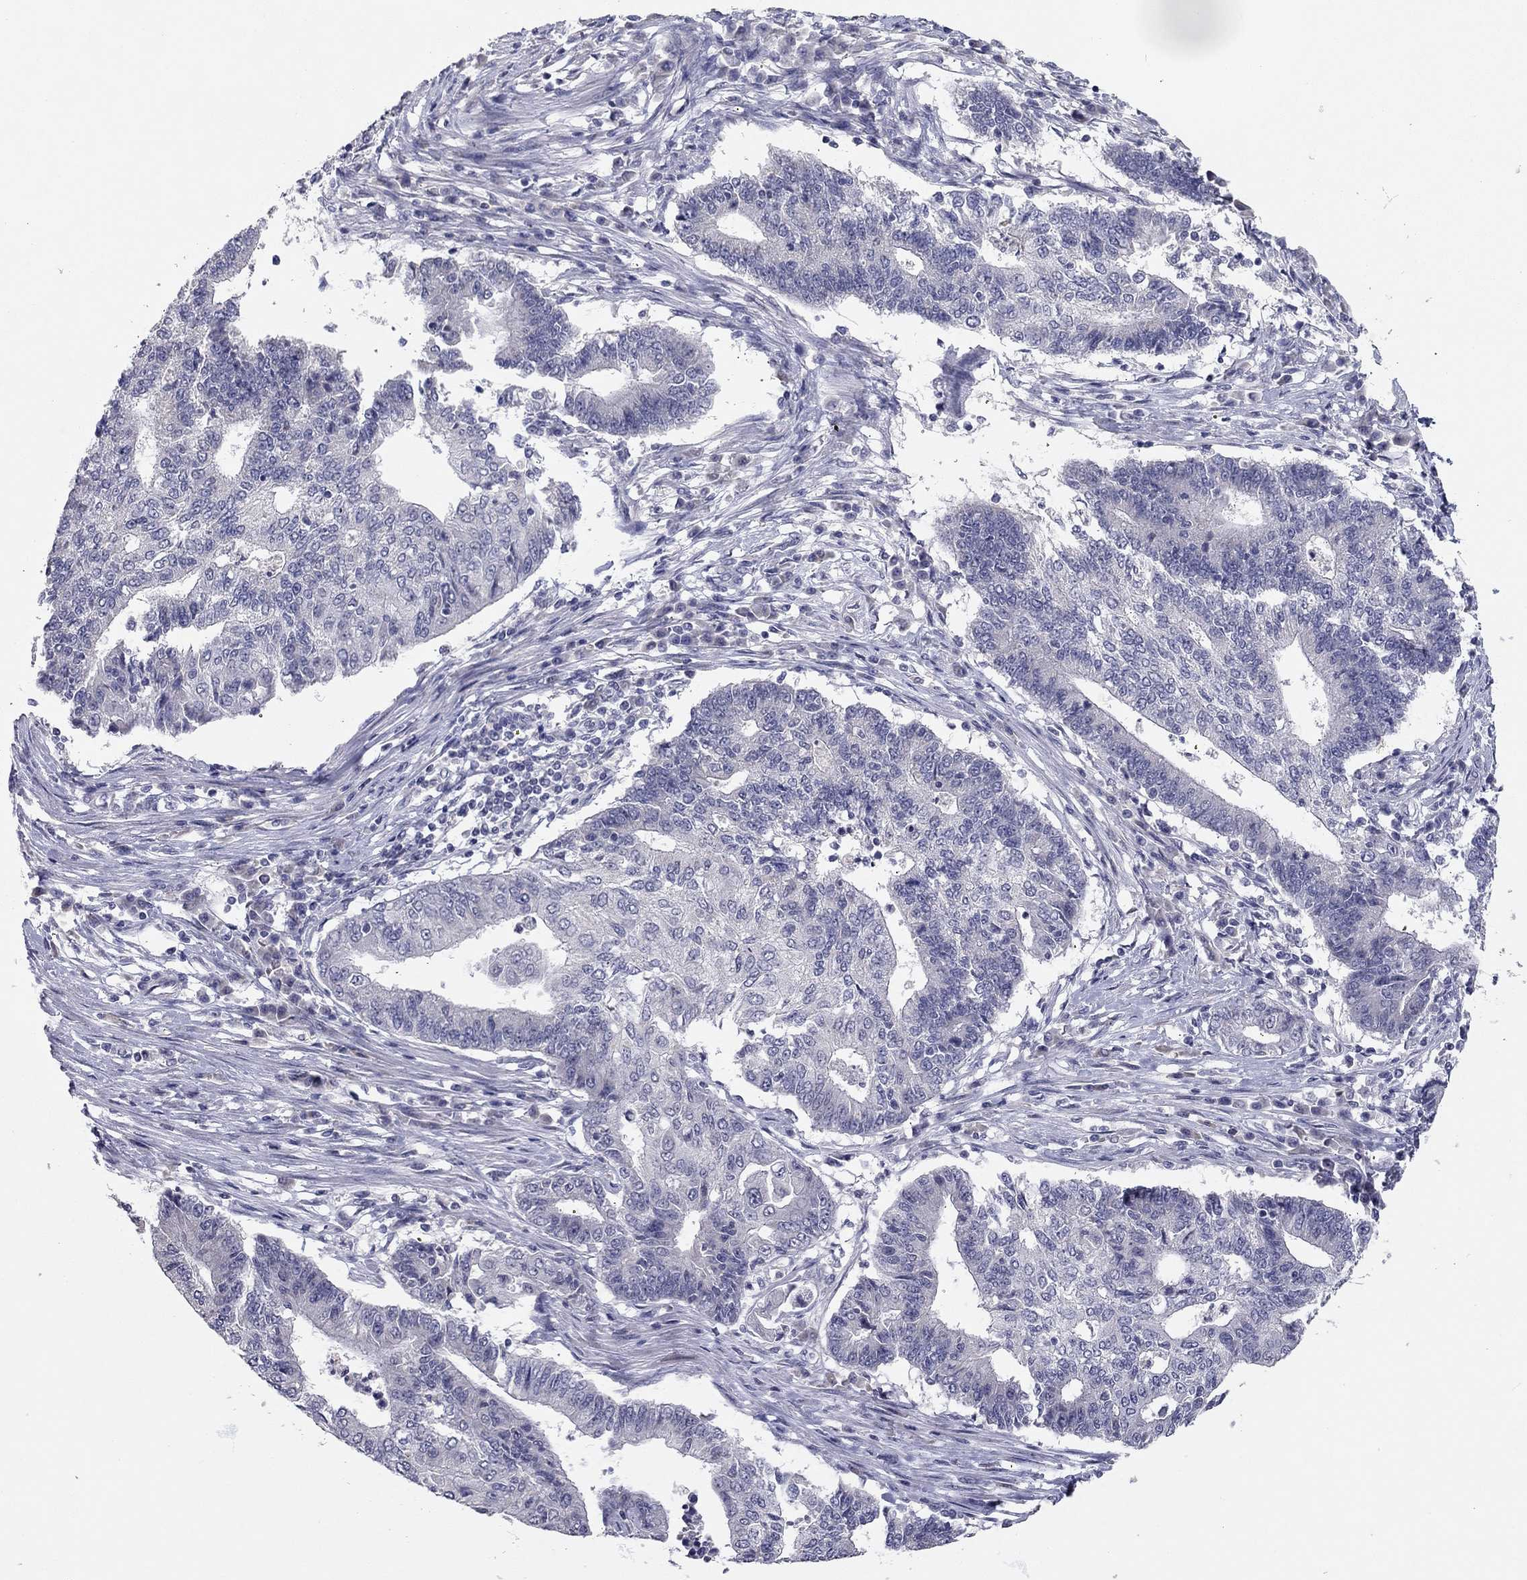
{"staining": {"intensity": "negative", "quantity": "none", "location": "none"}, "tissue": "endometrial cancer", "cell_type": "Tumor cells", "image_type": "cancer", "snomed": [{"axis": "morphology", "description": "Adenocarcinoma, NOS"}, {"axis": "topography", "description": "Uterus"}, {"axis": "topography", "description": "Endometrium"}], "caption": "High magnification brightfield microscopy of endometrial adenocarcinoma stained with DAB (3,3'-diaminobenzidine) (brown) and counterstained with hematoxylin (blue): tumor cells show no significant staining.", "gene": "SCARB1", "patient": {"sex": "female", "age": 54}}